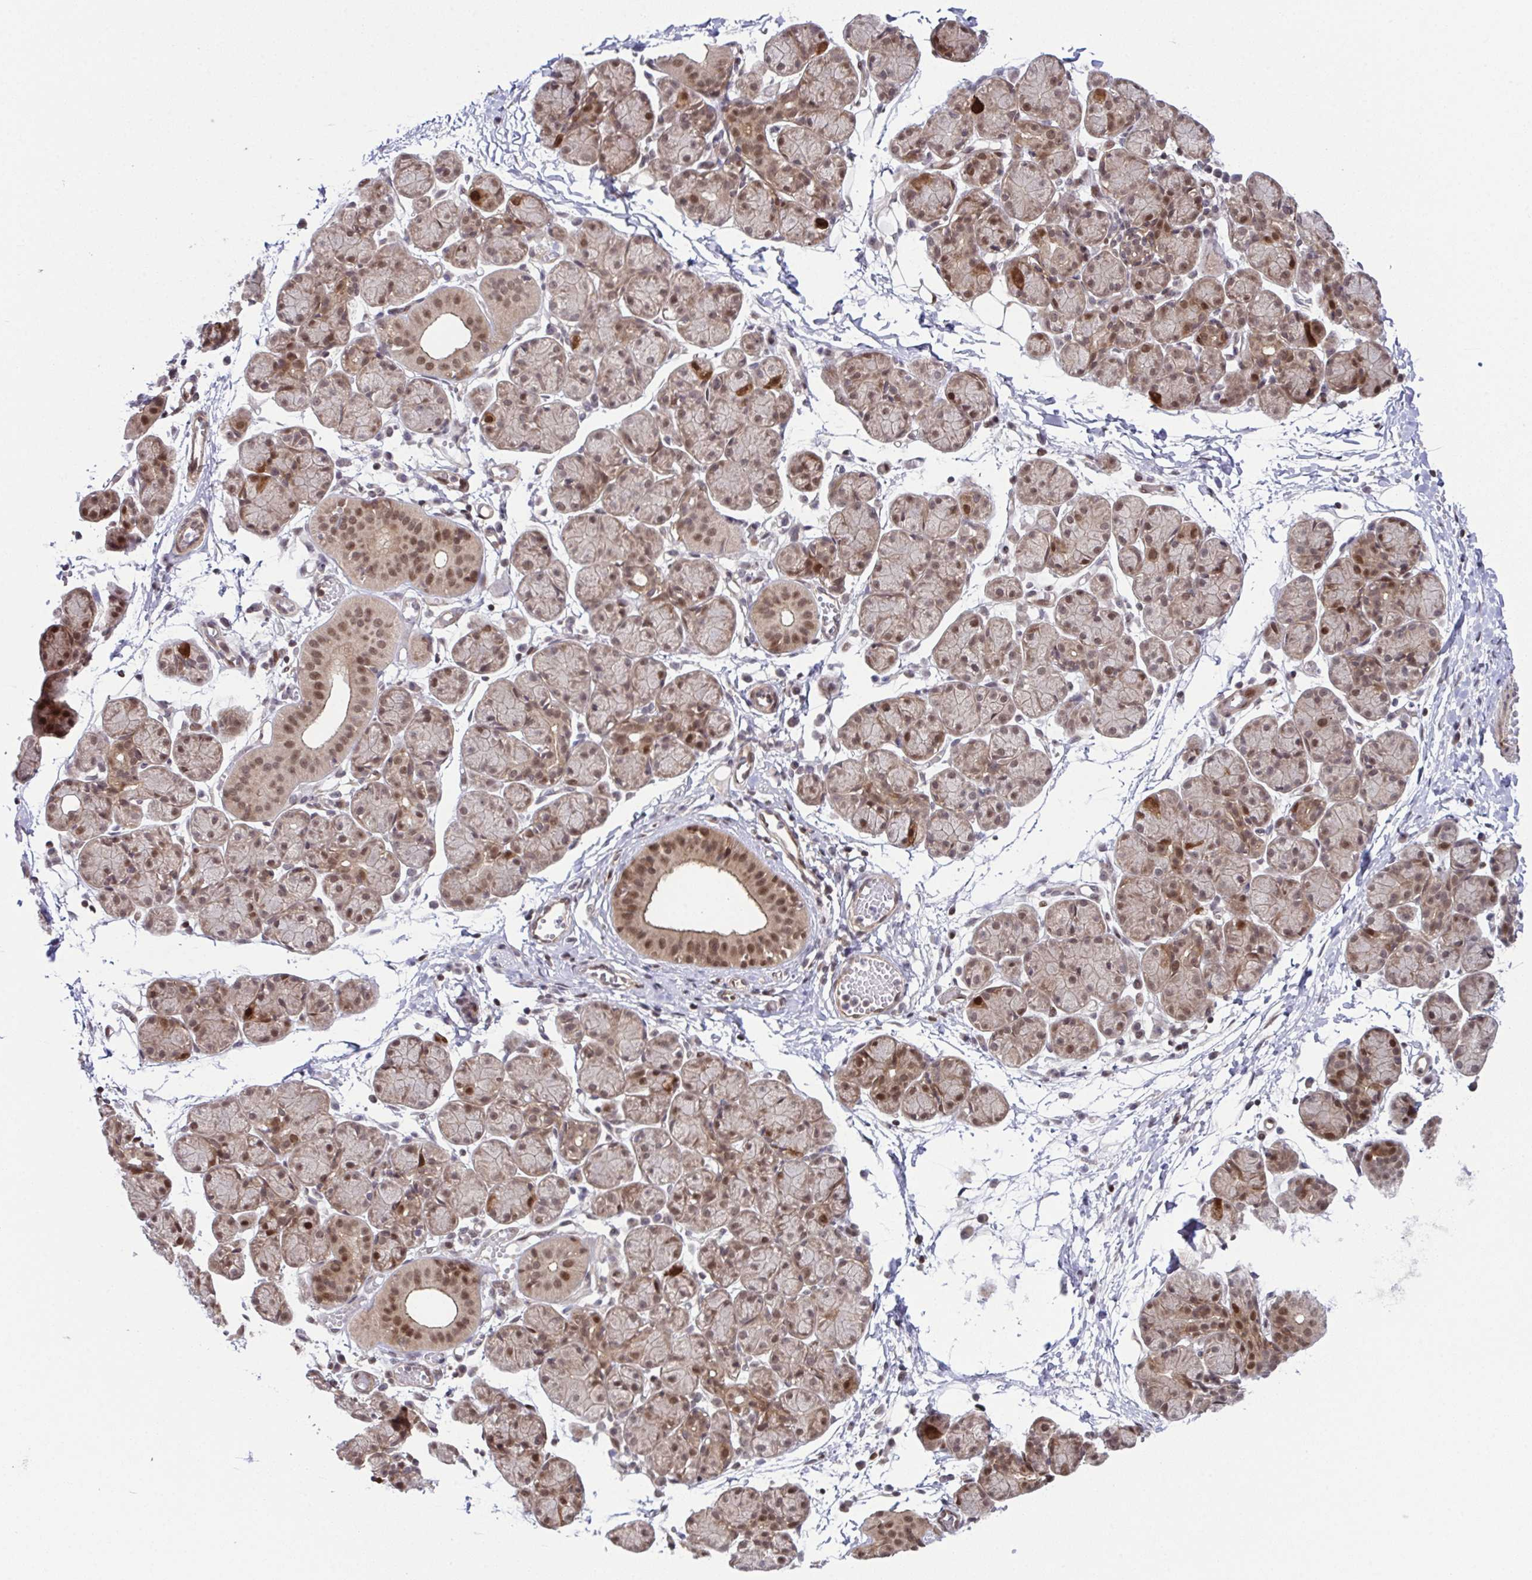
{"staining": {"intensity": "moderate", "quantity": ">75%", "location": "cytoplasmic/membranous,nuclear"}, "tissue": "salivary gland", "cell_type": "Glandular cells", "image_type": "normal", "snomed": [{"axis": "morphology", "description": "Normal tissue, NOS"}, {"axis": "morphology", "description": "Inflammation, NOS"}, {"axis": "topography", "description": "Lymph node"}, {"axis": "topography", "description": "Salivary gland"}], "caption": "Protein expression by IHC demonstrates moderate cytoplasmic/membranous,nuclear positivity in about >75% of glandular cells in benign salivary gland.", "gene": "DNAJB1", "patient": {"sex": "male", "age": 3}}